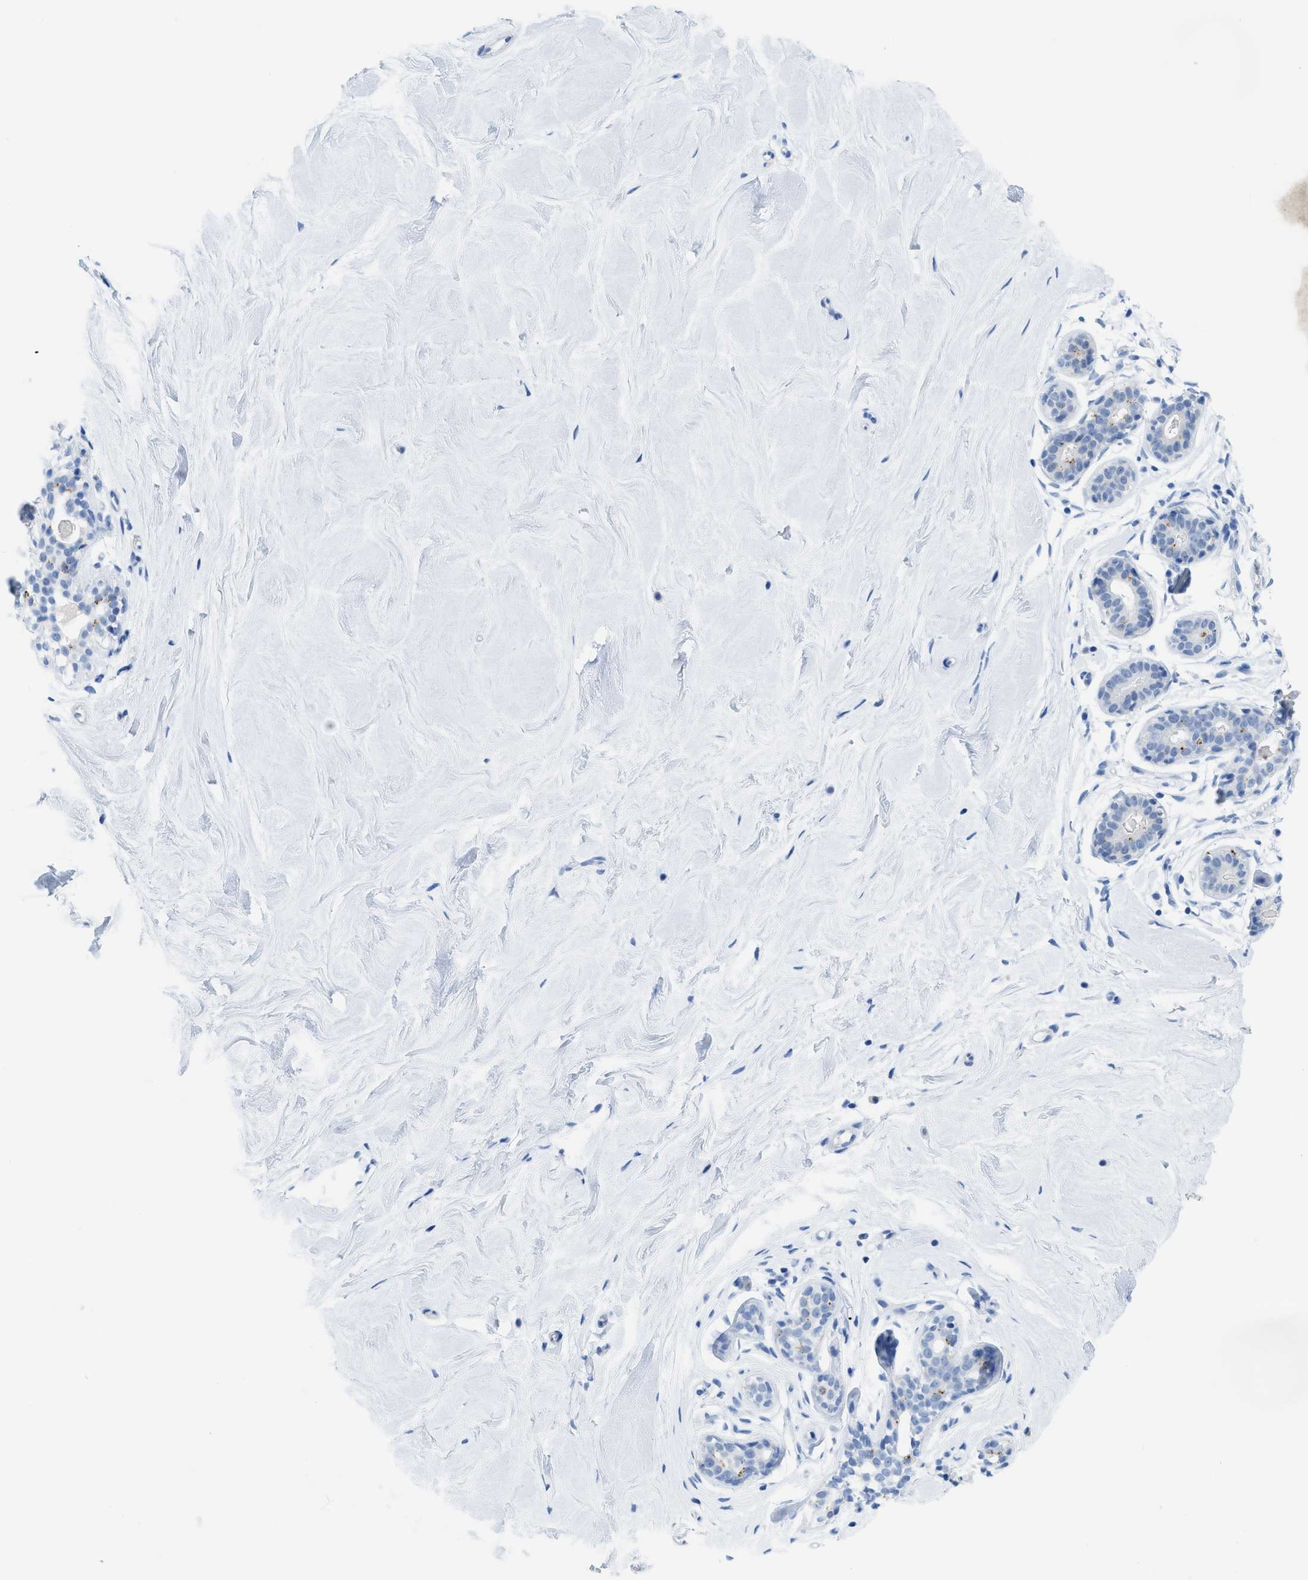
{"staining": {"intensity": "negative", "quantity": "none", "location": "none"}, "tissue": "breast", "cell_type": "Adipocytes", "image_type": "normal", "snomed": [{"axis": "morphology", "description": "Normal tissue, NOS"}, {"axis": "topography", "description": "Breast"}], "caption": "This is a histopathology image of immunohistochemistry staining of normal breast, which shows no positivity in adipocytes. (DAB immunohistochemistry (IHC) visualized using brightfield microscopy, high magnification).", "gene": "WDR4", "patient": {"sex": "female", "age": 22}}